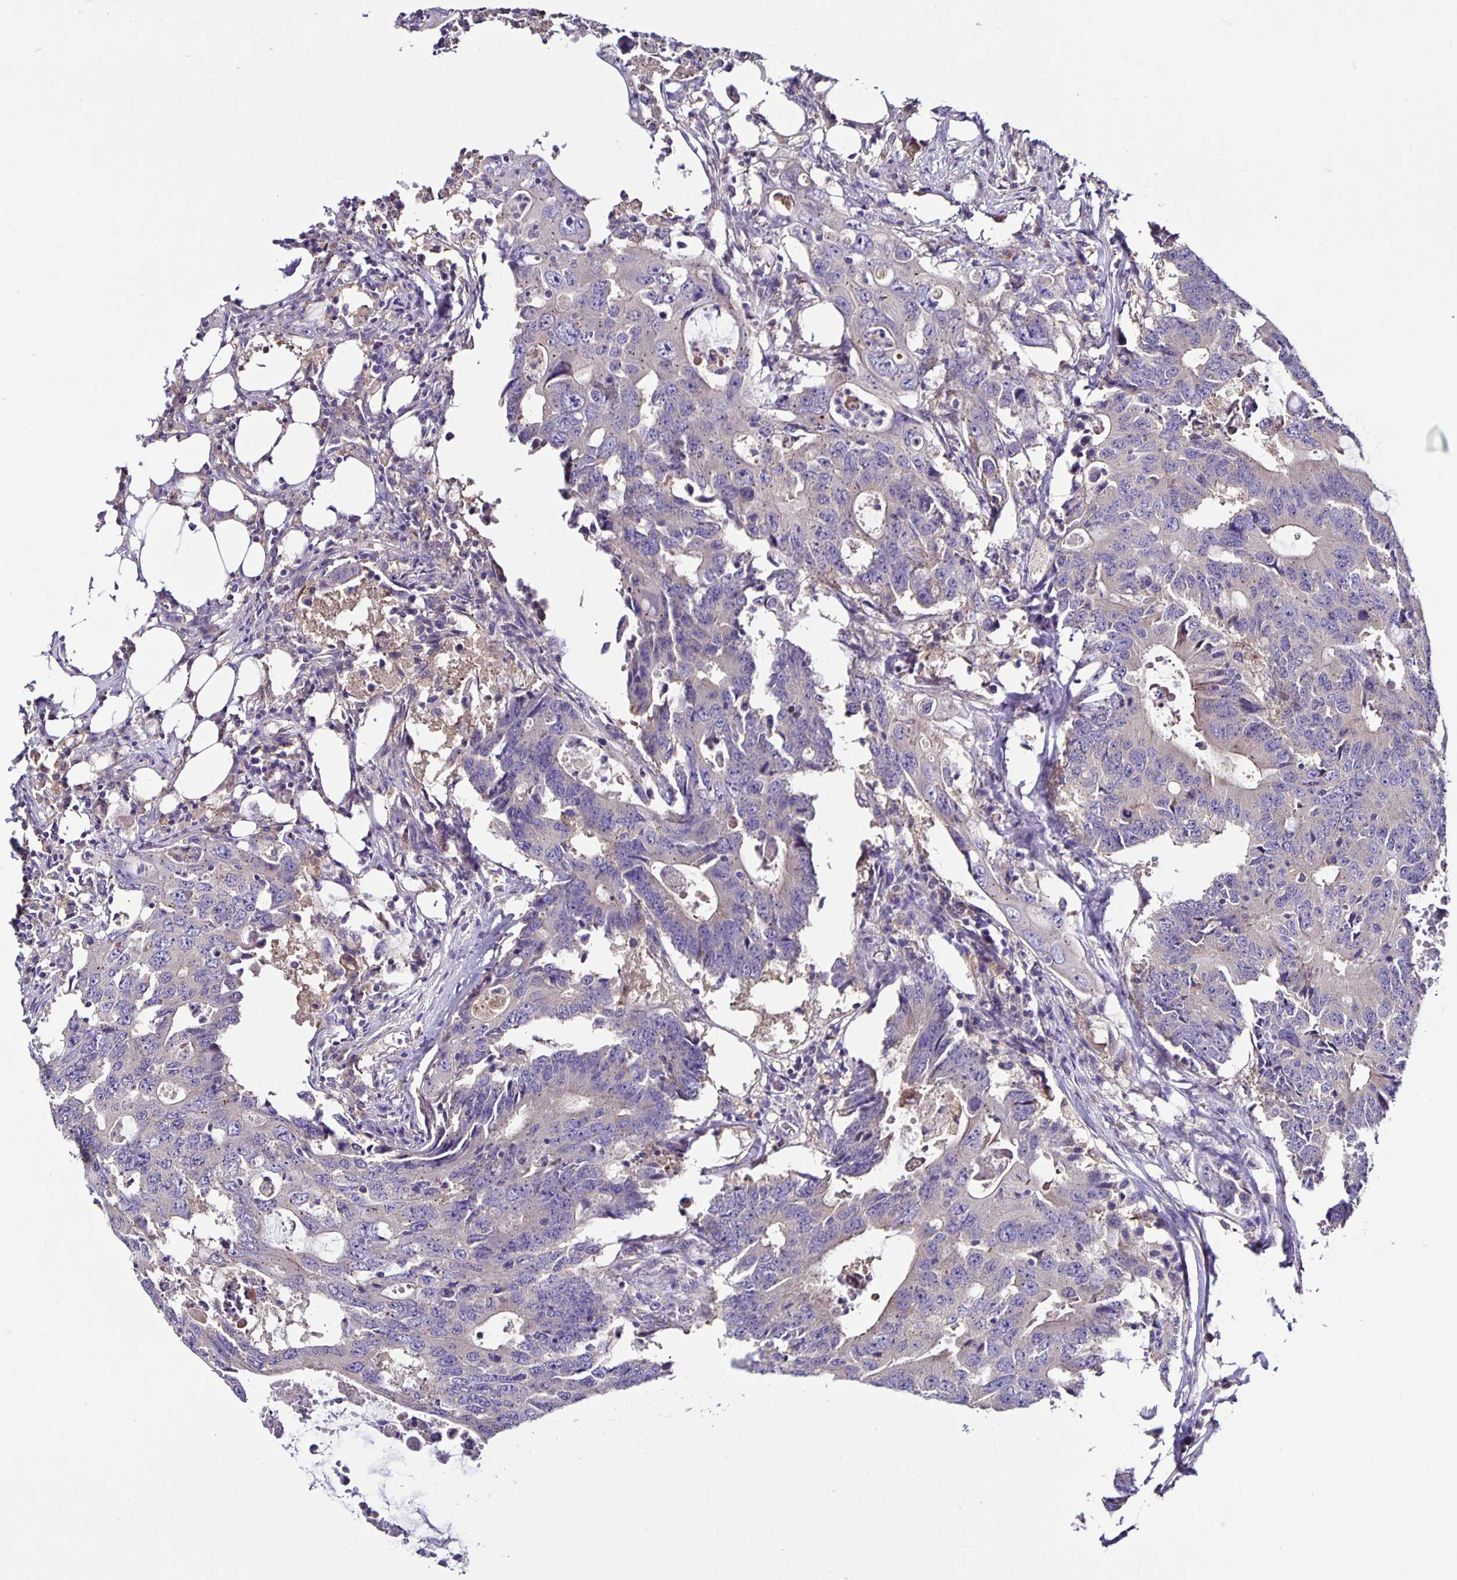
{"staining": {"intensity": "negative", "quantity": "none", "location": "none"}, "tissue": "colorectal cancer", "cell_type": "Tumor cells", "image_type": "cancer", "snomed": [{"axis": "morphology", "description": "Adenocarcinoma, NOS"}, {"axis": "topography", "description": "Colon"}], "caption": "Colorectal cancer (adenocarcinoma) stained for a protein using IHC reveals no positivity tumor cells.", "gene": "SNX5", "patient": {"sex": "male", "age": 71}}